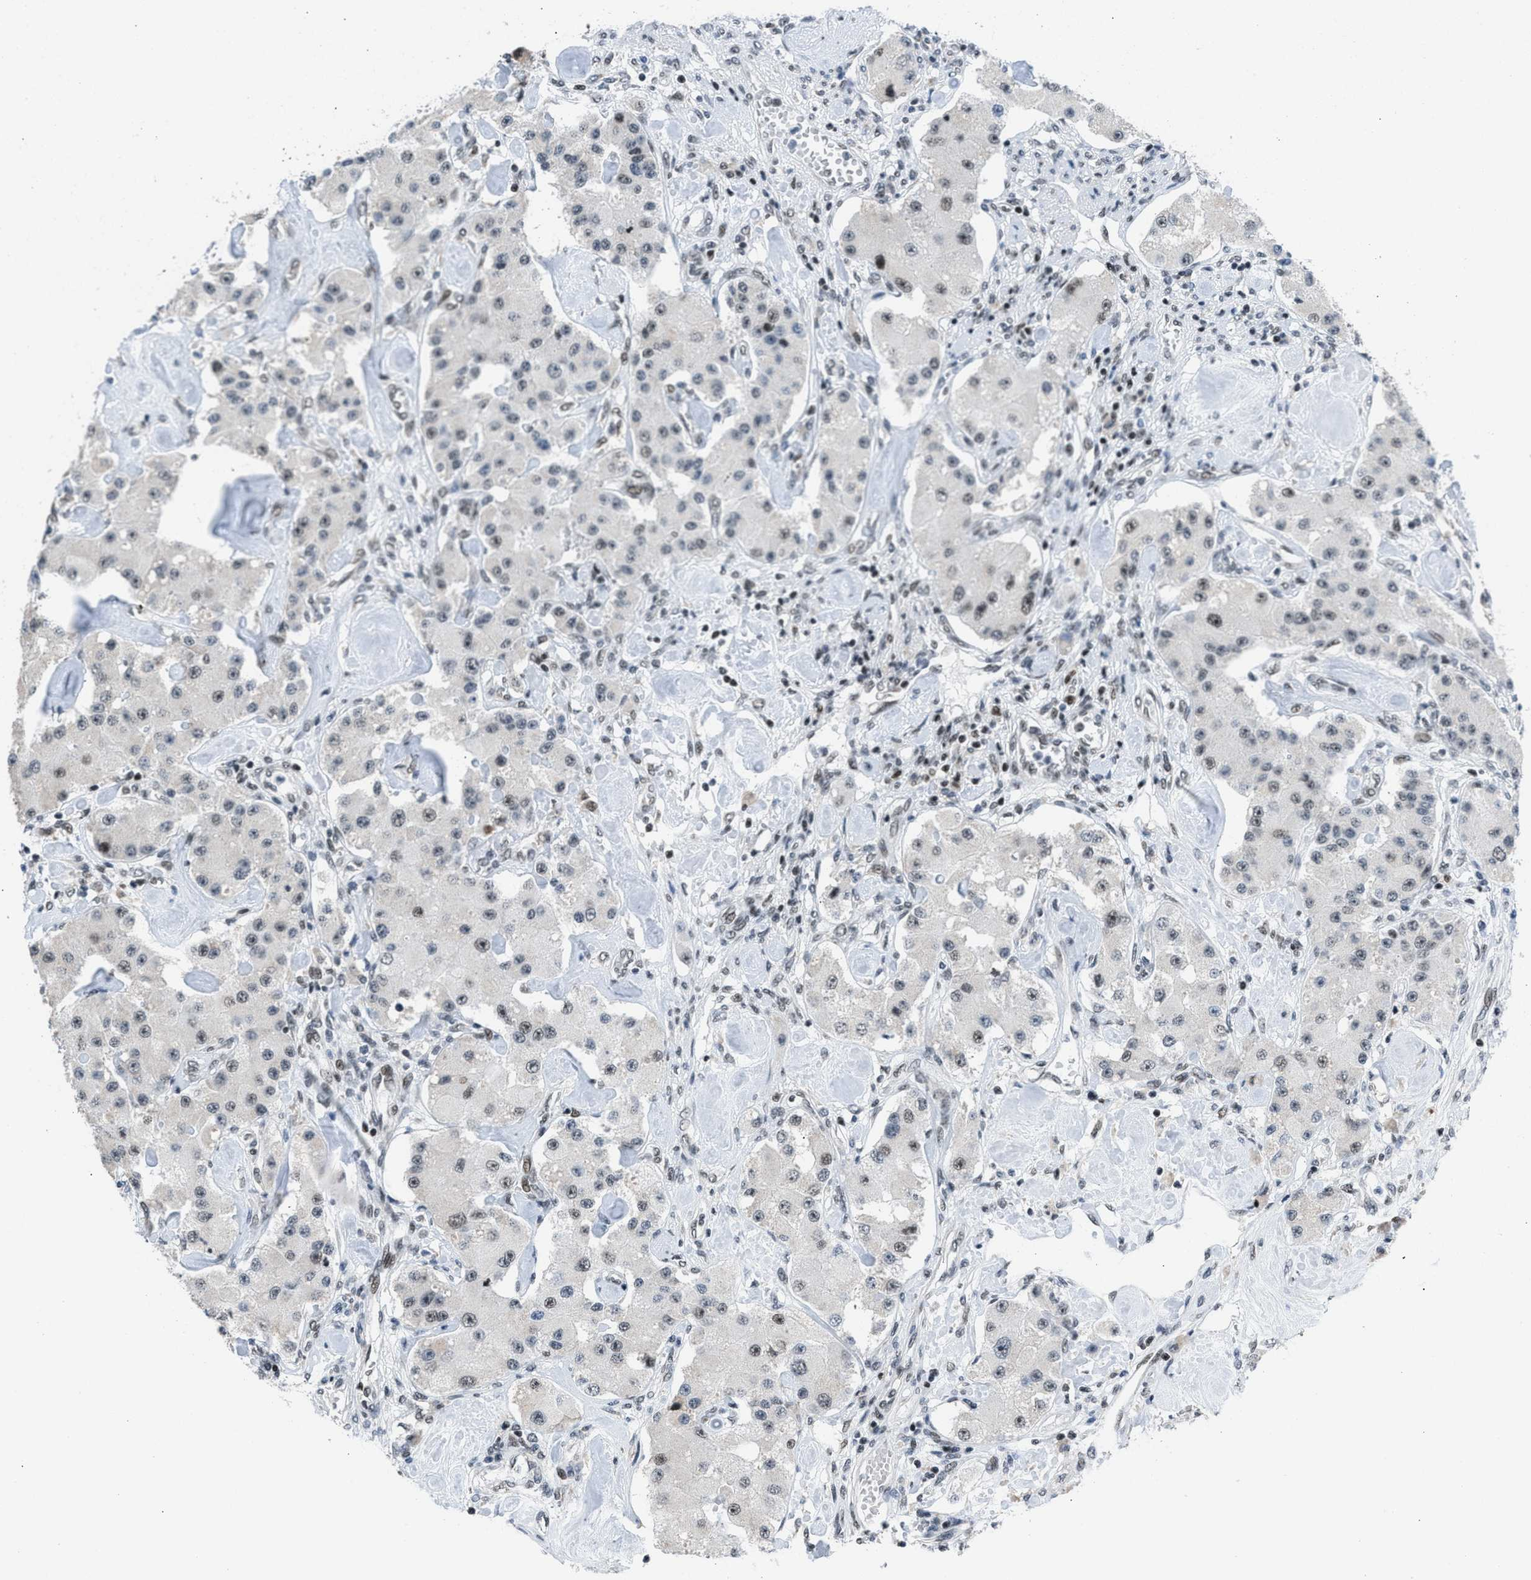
{"staining": {"intensity": "weak", "quantity": ">75%", "location": "nuclear"}, "tissue": "carcinoid", "cell_type": "Tumor cells", "image_type": "cancer", "snomed": [{"axis": "morphology", "description": "Carcinoid, malignant, NOS"}, {"axis": "topography", "description": "Pancreas"}], "caption": "Carcinoid stained with immunohistochemistry shows weak nuclear positivity in approximately >75% of tumor cells.", "gene": "TERF2IP", "patient": {"sex": "male", "age": 41}}